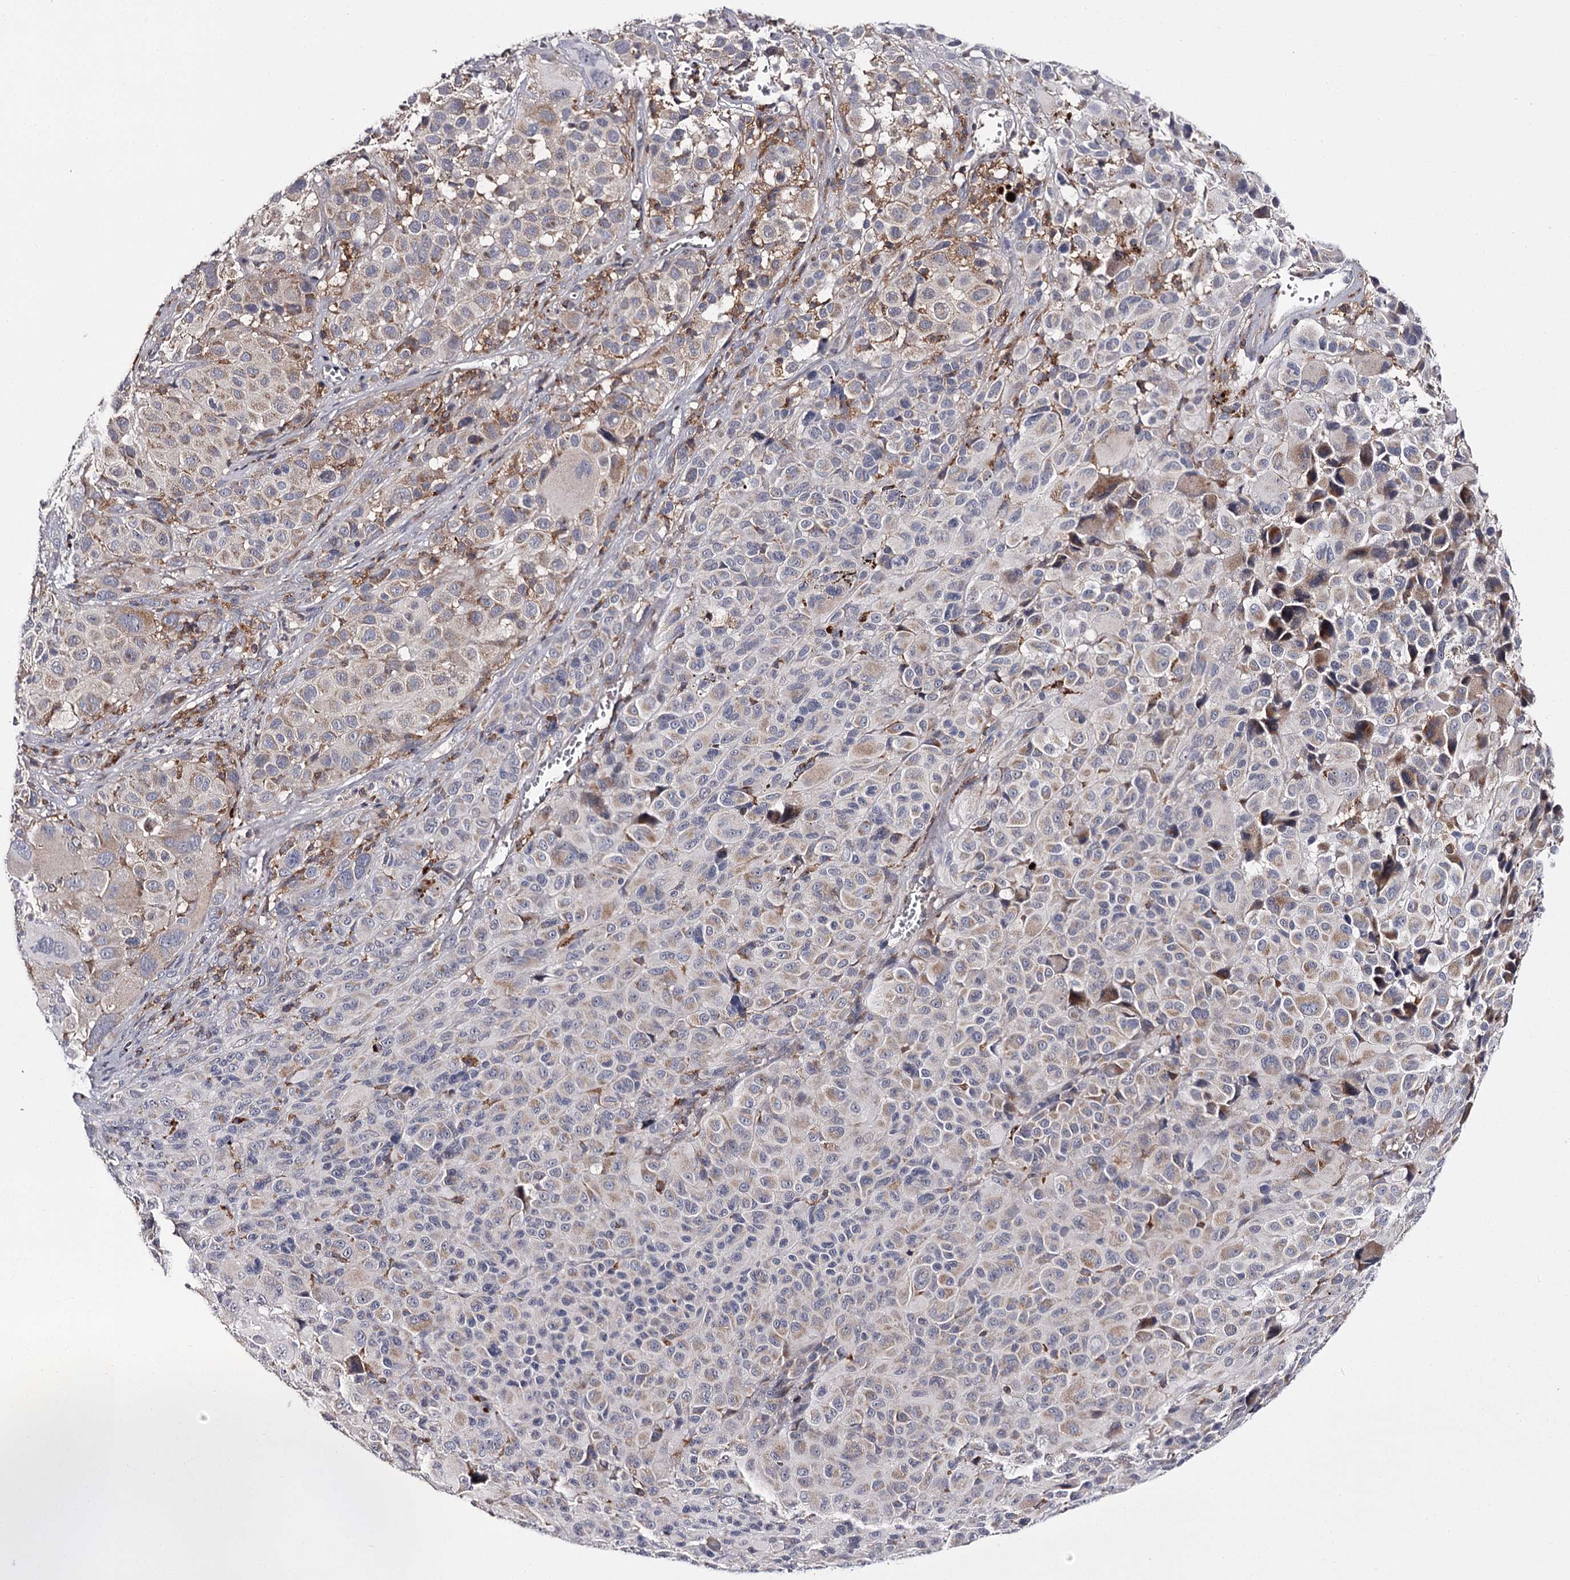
{"staining": {"intensity": "weak", "quantity": "<25%", "location": "cytoplasmic/membranous"}, "tissue": "melanoma", "cell_type": "Tumor cells", "image_type": "cancer", "snomed": [{"axis": "morphology", "description": "Malignant melanoma, NOS"}, {"axis": "topography", "description": "Skin of trunk"}], "caption": "Immunohistochemical staining of malignant melanoma reveals no significant expression in tumor cells.", "gene": "RASSF6", "patient": {"sex": "male", "age": 71}}